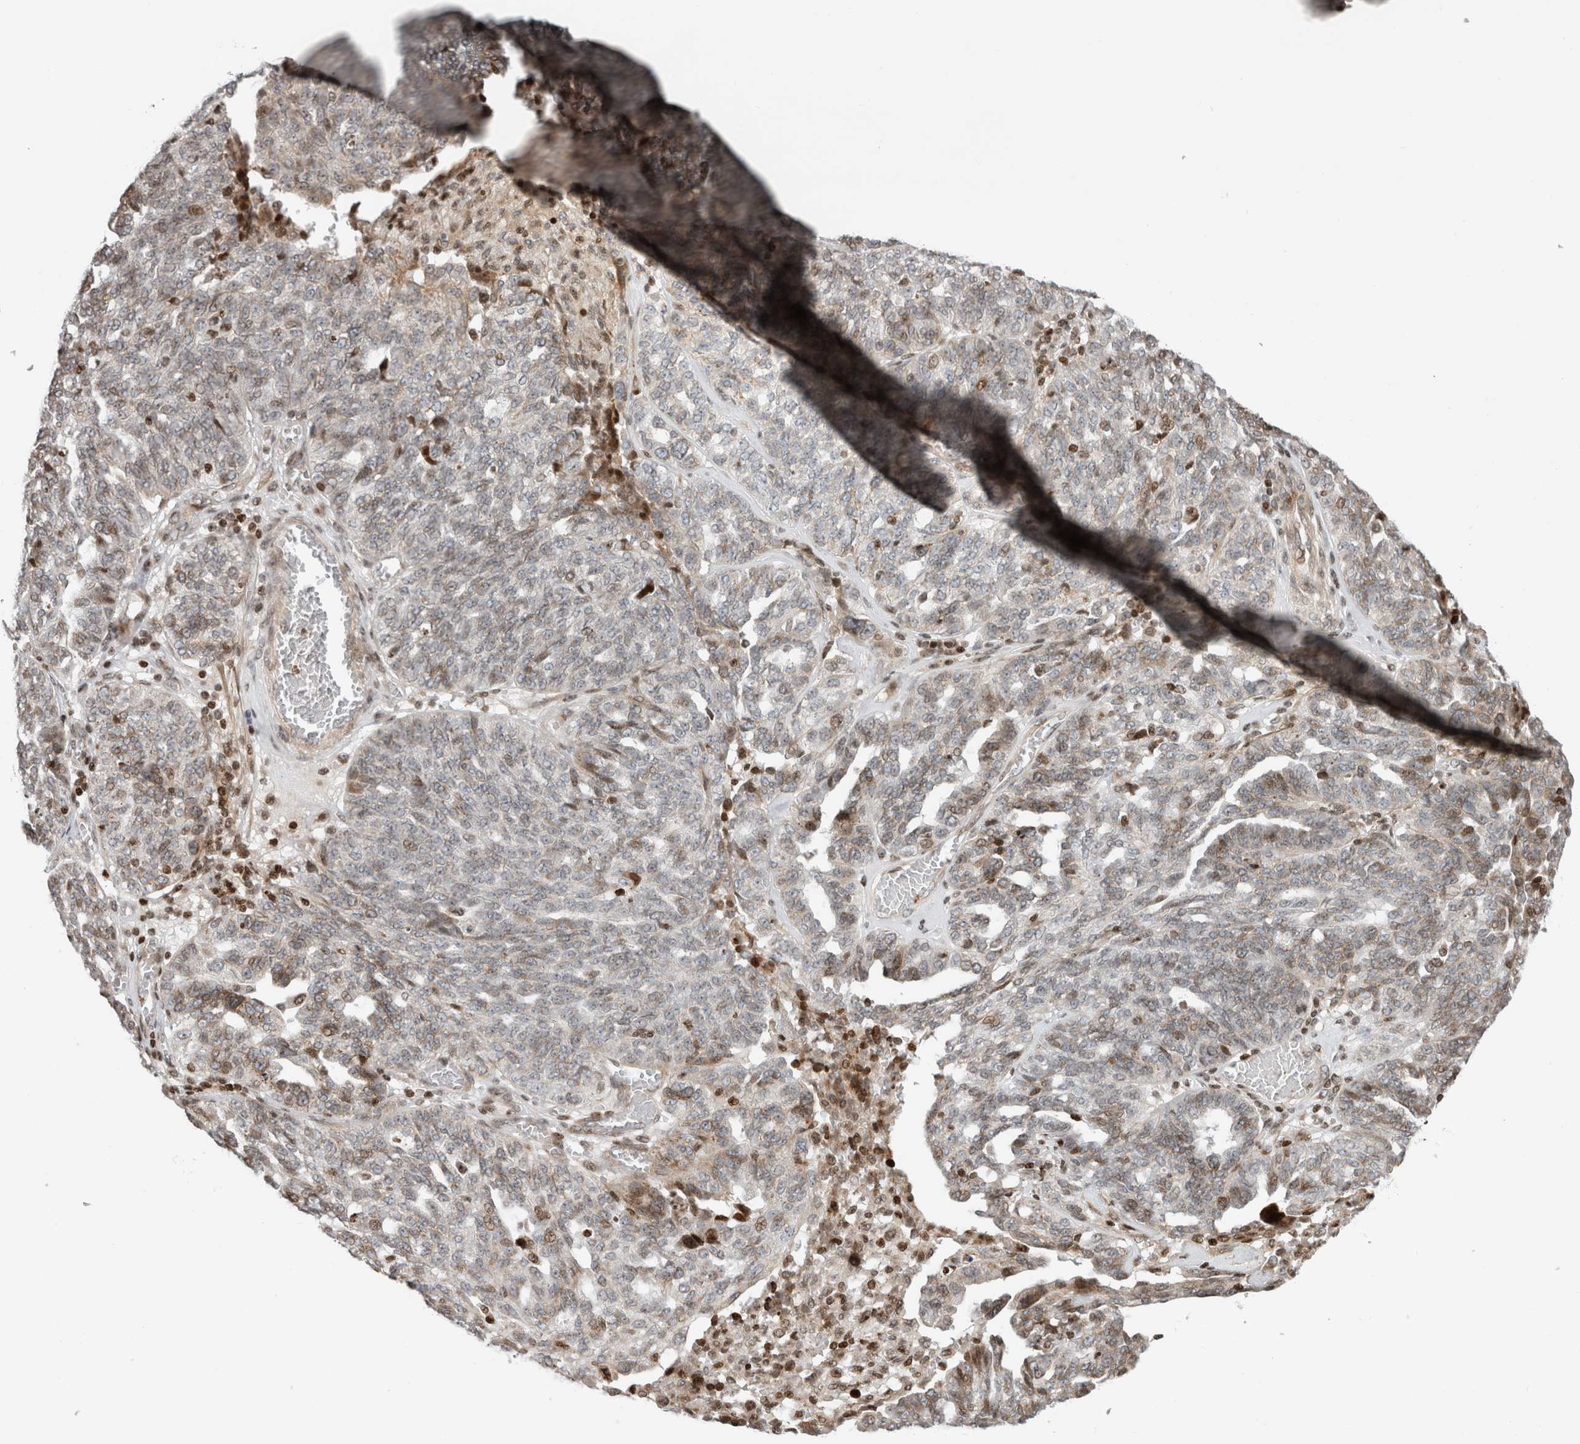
{"staining": {"intensity": "negative", "quantity": "none", "location": "none"}, "tissue": "ovarian cancer", "cell_type": "Tumor cells", "image_type": "cancer", "snomed": [{"axis": "morphology", "description": "Cystadenocarcinoma, serous, NOS"}, {"axis": "topography", "description": "Soft tissue"}, {"axis": "topography", "description": "Ovary"}], "caption": "Human ovarian serous cystadenocarcinoma stained for a protein using IHC displays no staining in tumor cells.", "gene": "GINS4", "patient": {"sex": "female", "age": 57}}